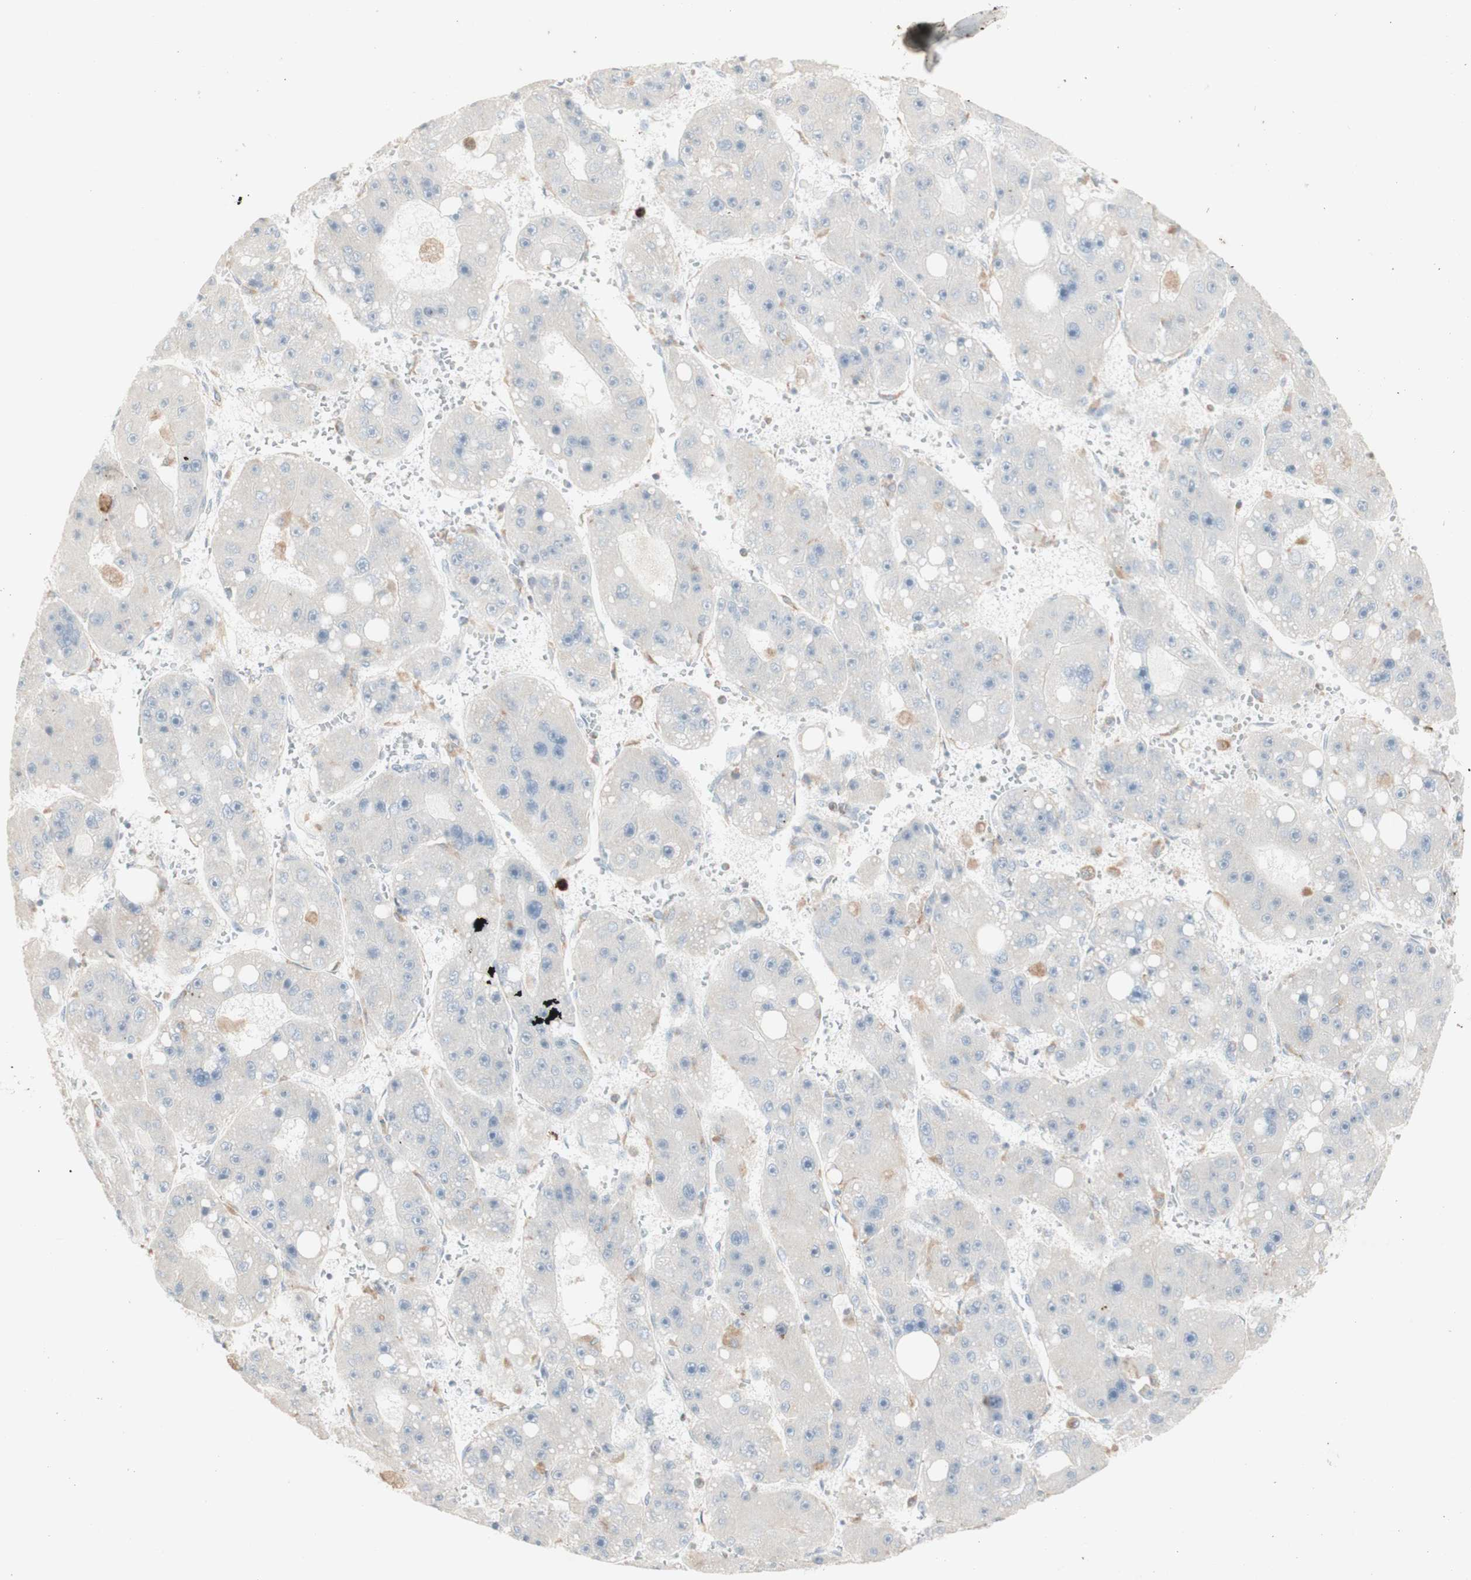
{"staining": {"intensity": "negative", "quantity": "none", "location": "none"}, "tissue": "liver cancer", "cell_type": "Tumor cells", "image_type": "cancer", "snomed": [{"axis": "morphology", "description": "Carcinoma, Hepatocellular, NOS"}, {"axis": "topography", "description": "Liver"}], "caption": "High power microscopy histopathology image of an immunohistochemistry photomicrograph of hepatocellular carcinoma (liver), revealing no significant expression in tumor cells.", "gene": "ATP6V1B1", "patient": {"sex": "female", "age": 61}}